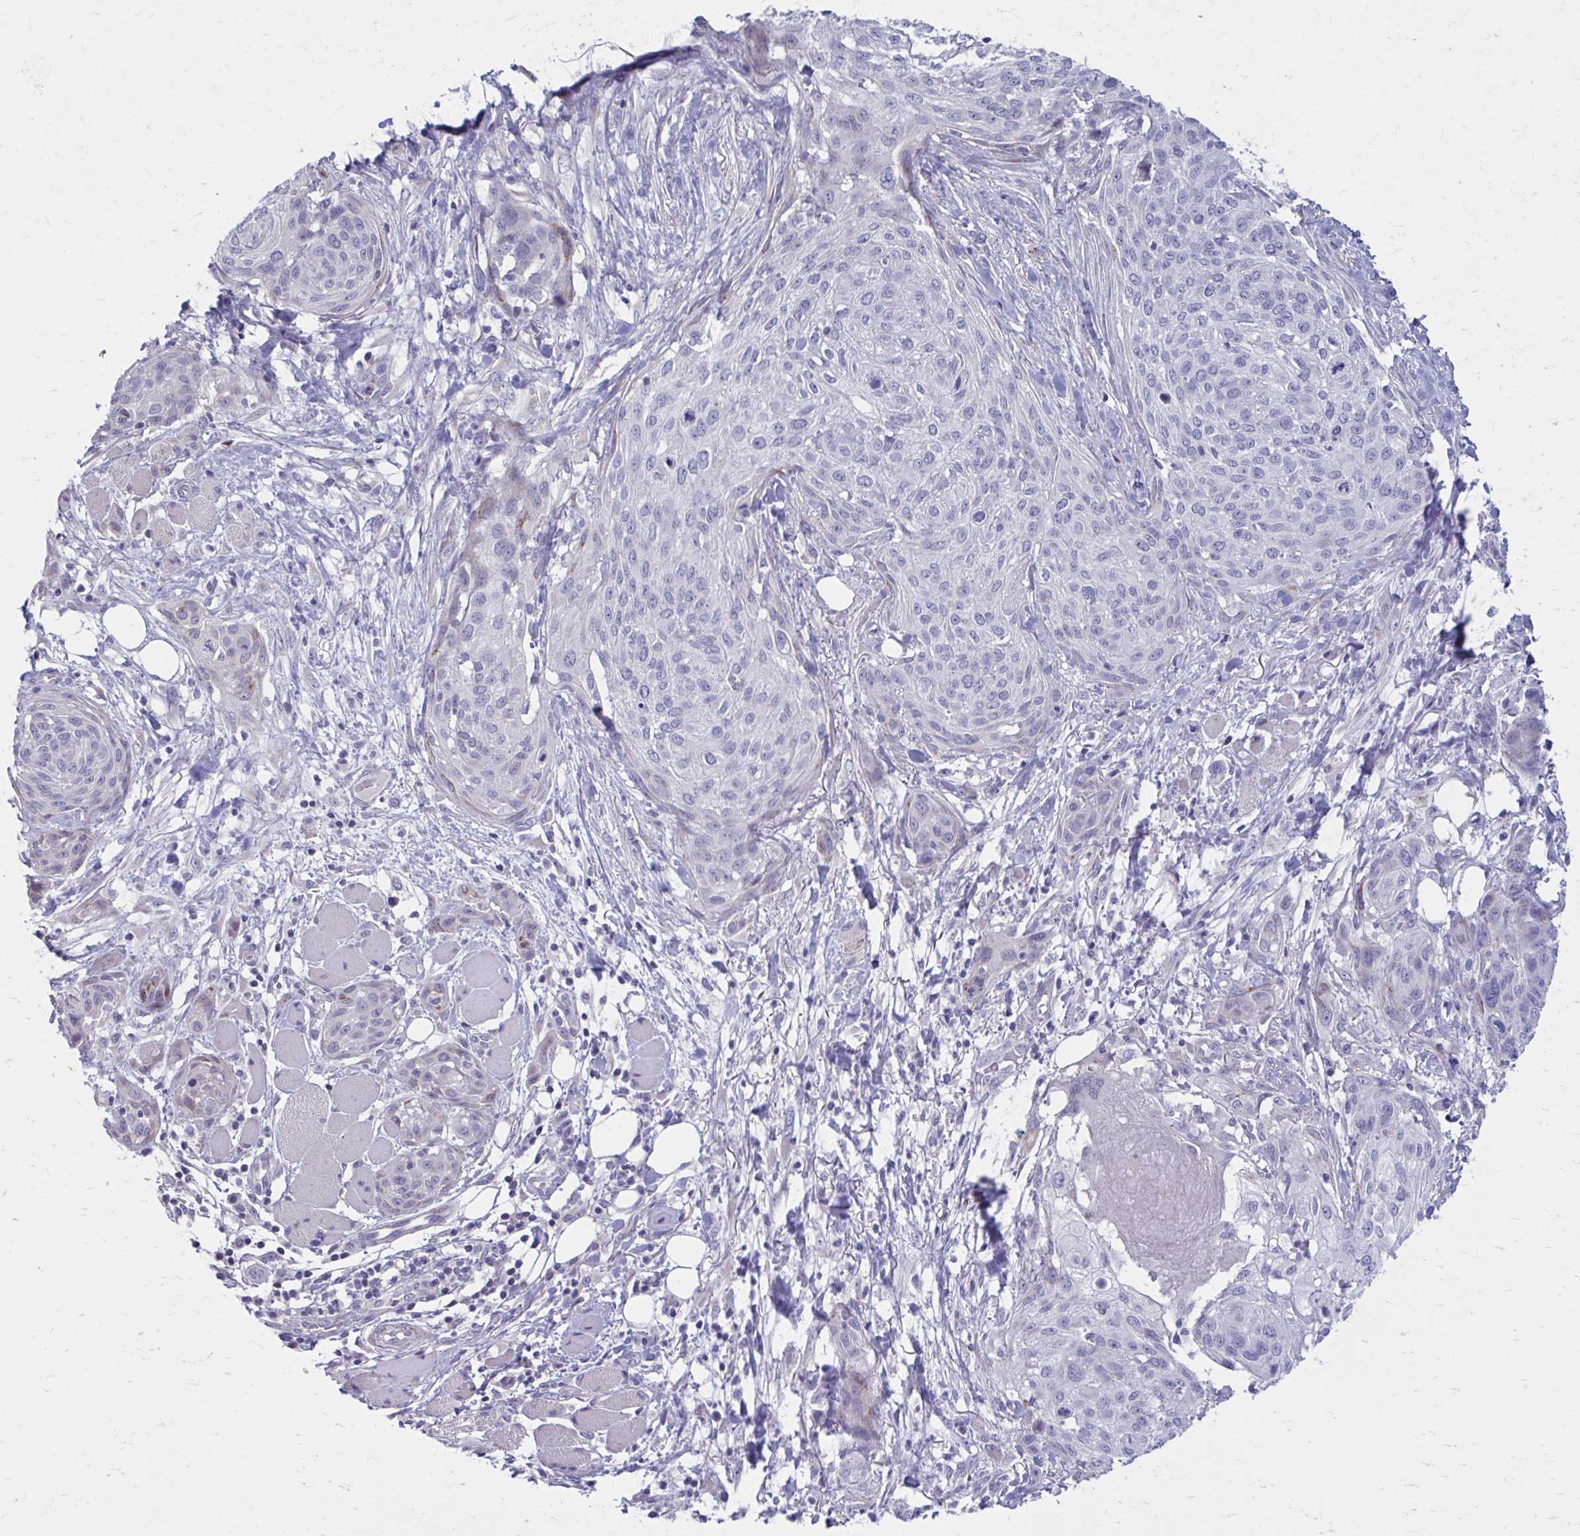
{"staining": {"intensity": "negative", "quantity": "none", "location": "none"}, "tissue": "skin cancer", "cell_type": "Tumor cells", "image_type": "cancer", "snomed": [{"axis": "morphology", "description": "Squamous cell carcinoma, NOS"}, {"axis": "topography", "description": "Skin"}], "caption": "The image reveals no staining of tumor cells in squamous cell carcinoma (skin). Brightfield microscopy of immunohistochemistry stained with DAB (3,3'-diaminobenzidine) (brown) and hematoxylin (blue), captured at high magnification.", "gene": "CHST3", "patient": {"sex": "female", "age": 87}}